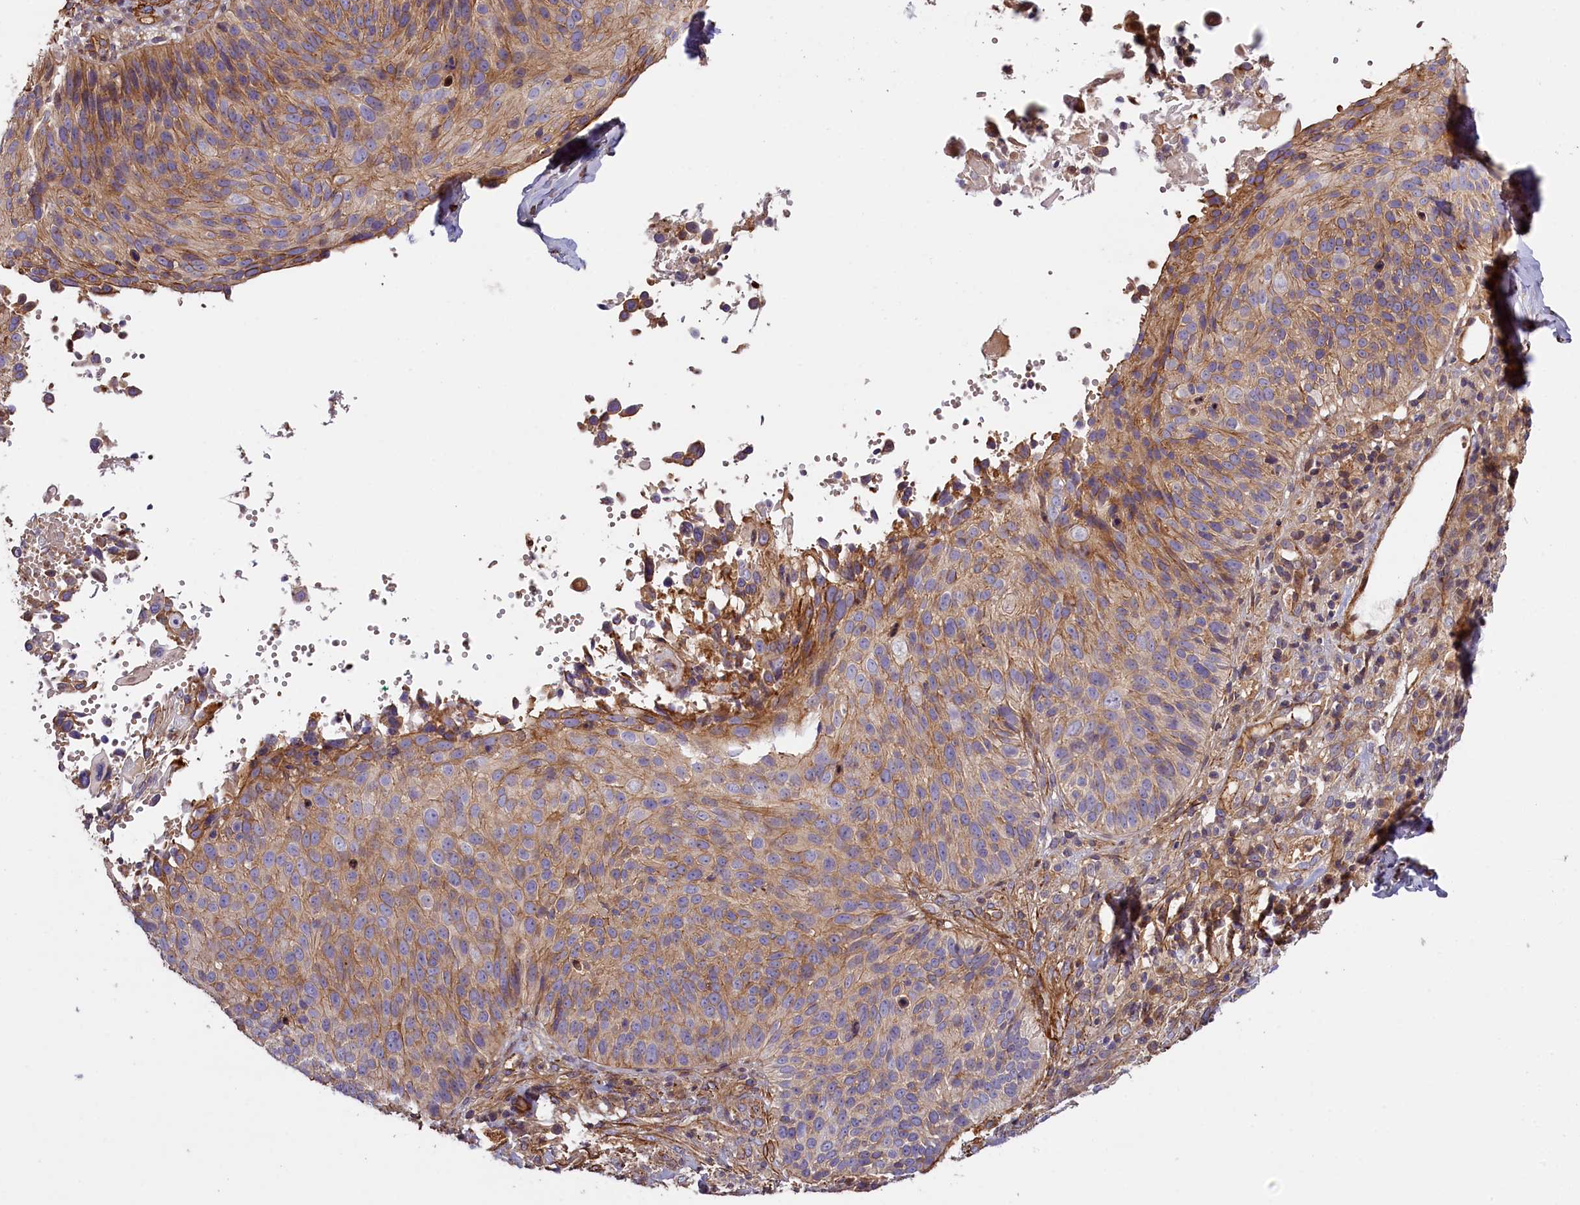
{"staining": {"intensity": "moderate", "quantity": "25%-75%", "location": "cytoplasmic/membranous"}, "tissue": "cervical cancer", "cell_type": "Tumor cells", "image_type": "cancer", "snomed": [{"axis": "morphology", "description": "Squamous cell carcinoma, NOS"}, {"axis": "topography", "description": "Cervix"}], "caption": "Cervical cancer stained with a protein marker exhibits moderate staining in tumor cells.", "gene": "FUZ", "patient": {"sex": "female", "age": 74}}